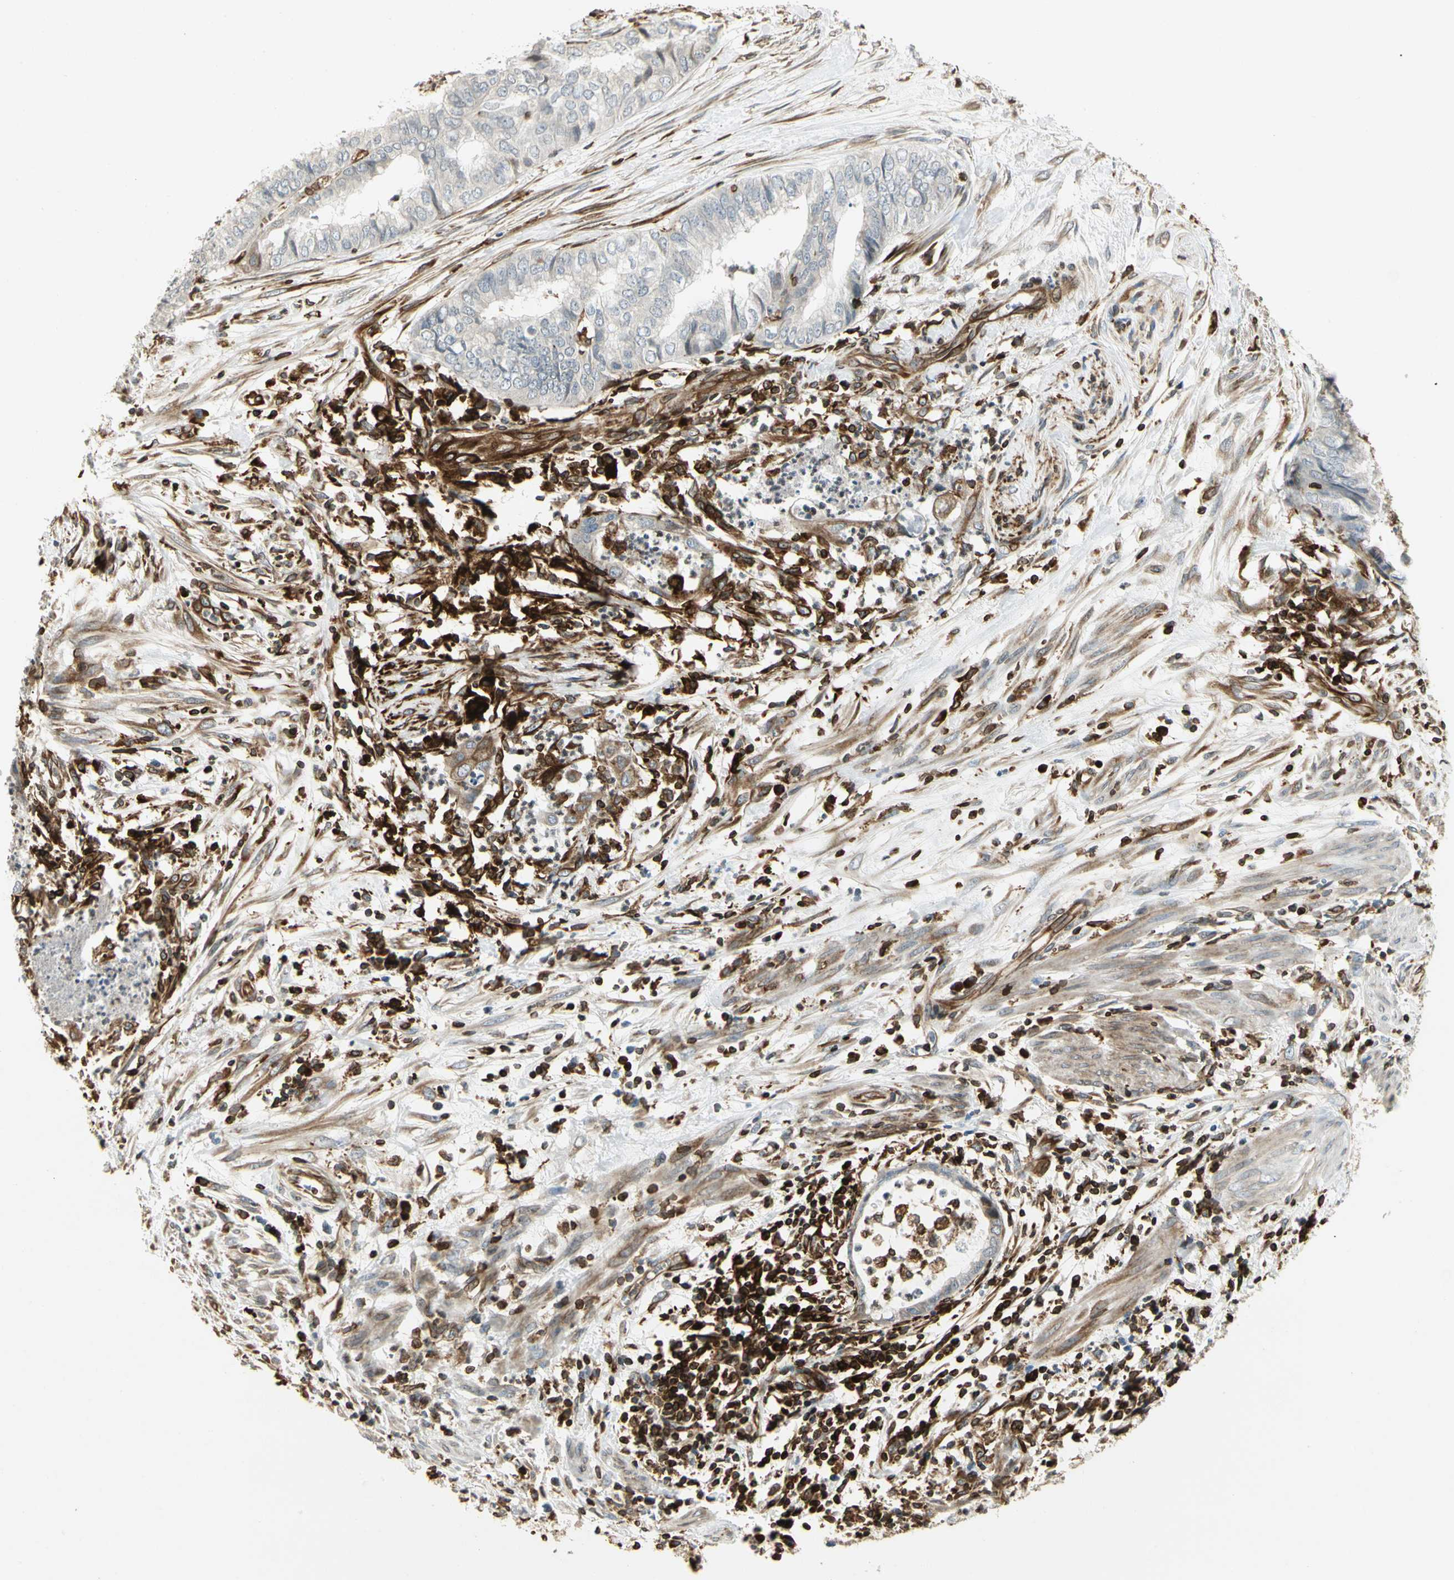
{"staining": {"intensity": "weak", "quantity": "<25%", "location": "cytoplasmic/membranous"}, "tissue": "endometrial cancer", "cell_type": "Tumor cells", "image_type": "cancer", "snomed": [{"axis": "morphology", "description": "Necrosis, NOS"}, {"axis": "morphology", "description": "Adenocarcinoma, NOS"}, {"axis": "topography", "description": "Endometrium"}], "caption": "This is an immunohistochemistry (IHC) image of adenocarcinoma (endometrial). There is no positivity in tumor cells.", "gene": "TAPBP", "patient": {"sex": "female", "age": 79}}